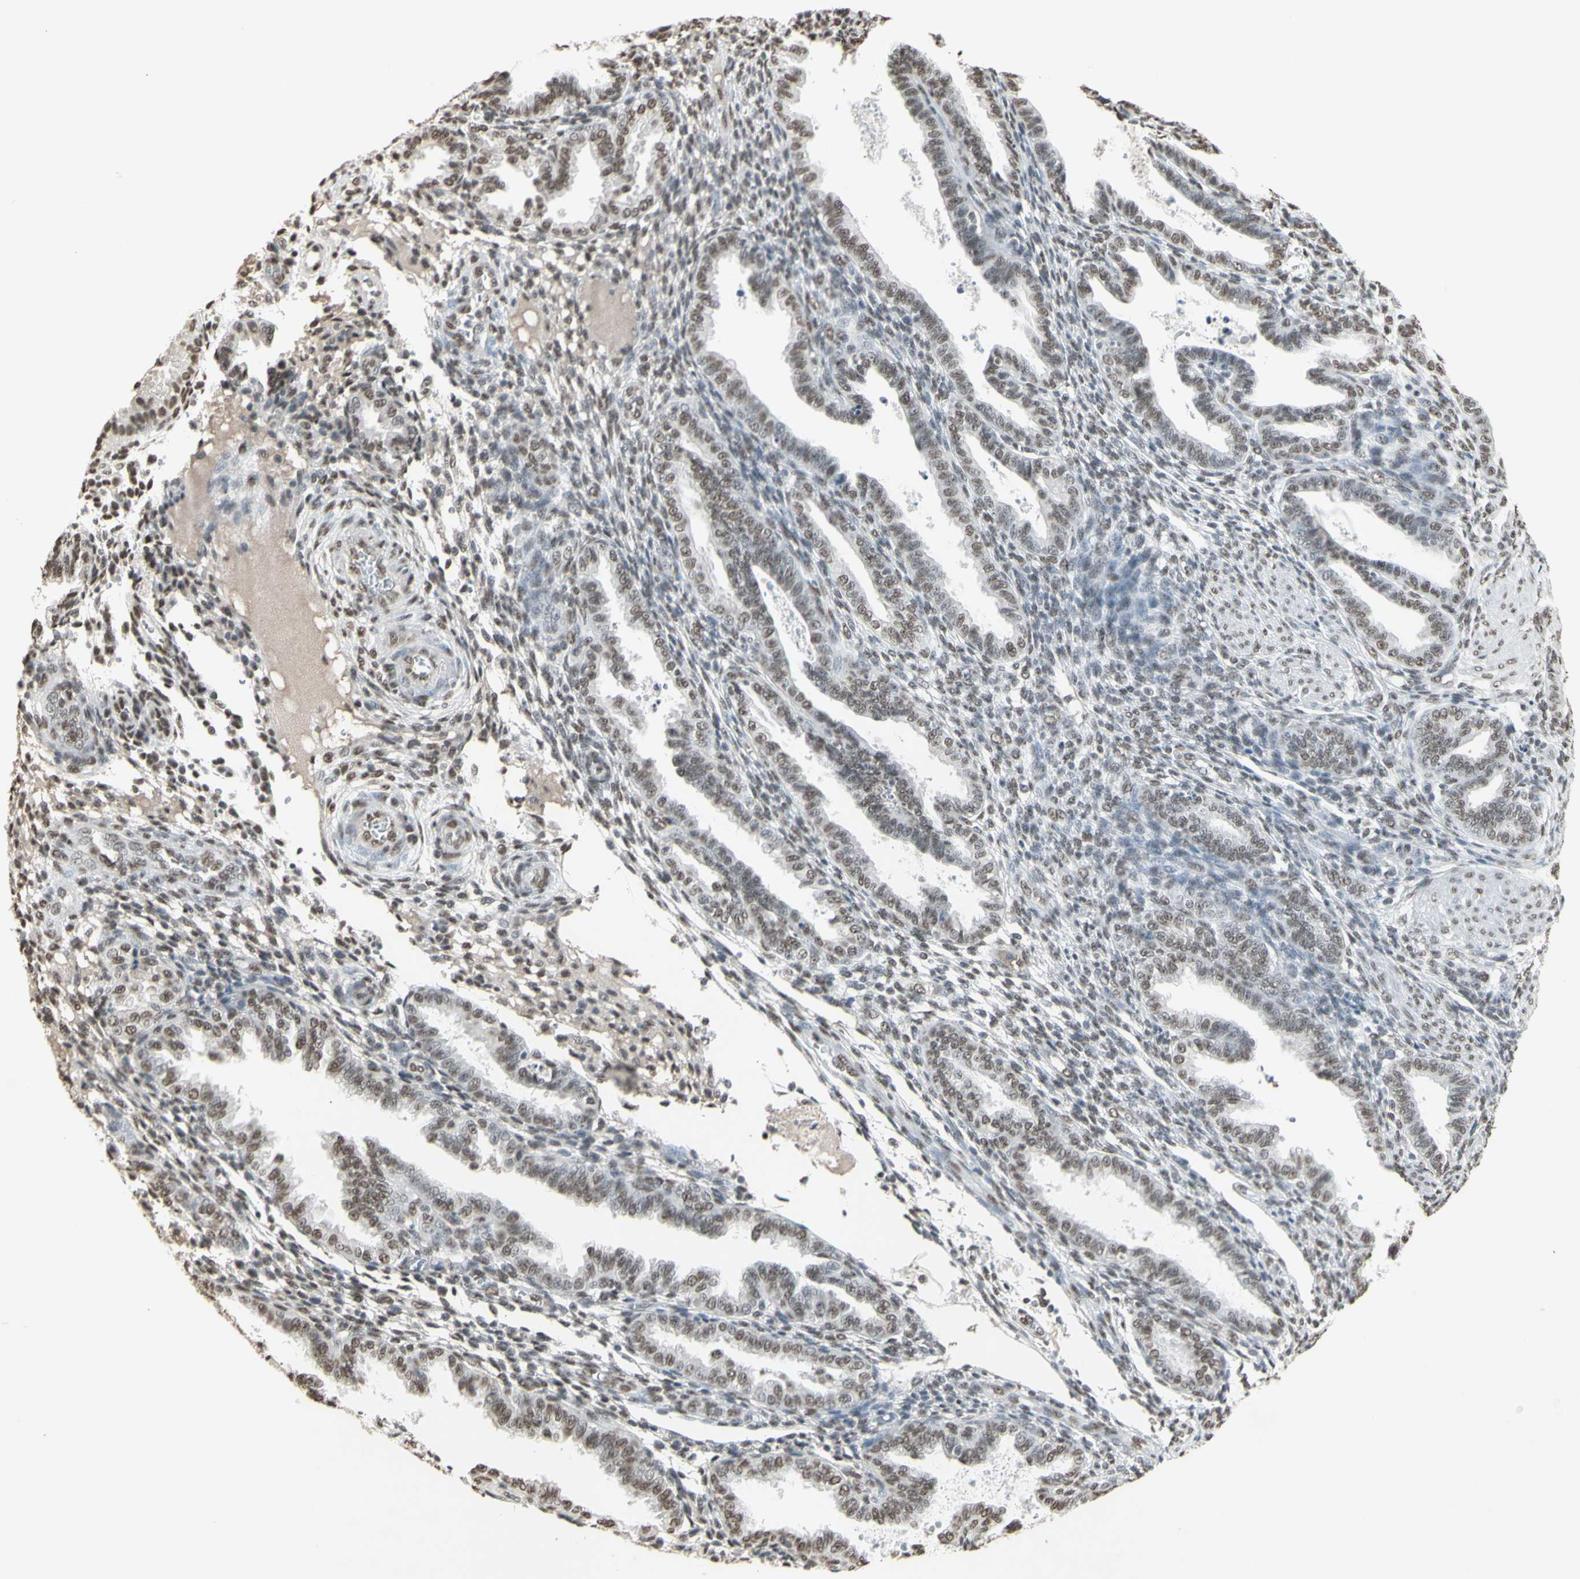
{"staining": {"intensity": "moderate", "quantity": "25%-75%", "location": "nuclear"}, "tissue": "endometrium", "cell_type": "Cells in endometrial stroma", "image_type": "normal", "snomed": [{"axis": "morphology", "description": "Normal tissue, NOS"}, {"axis": "topography", "description": "Endometrium"}], "caption": "DAB immunohistochemical staining of unremarkable endometrium shows moderate nuclear protein positivity in approximately 25%-75% of cells in endometrial stroma.", "gene": "TRIM28", "patient": {"sex": "female", "age": 33}}